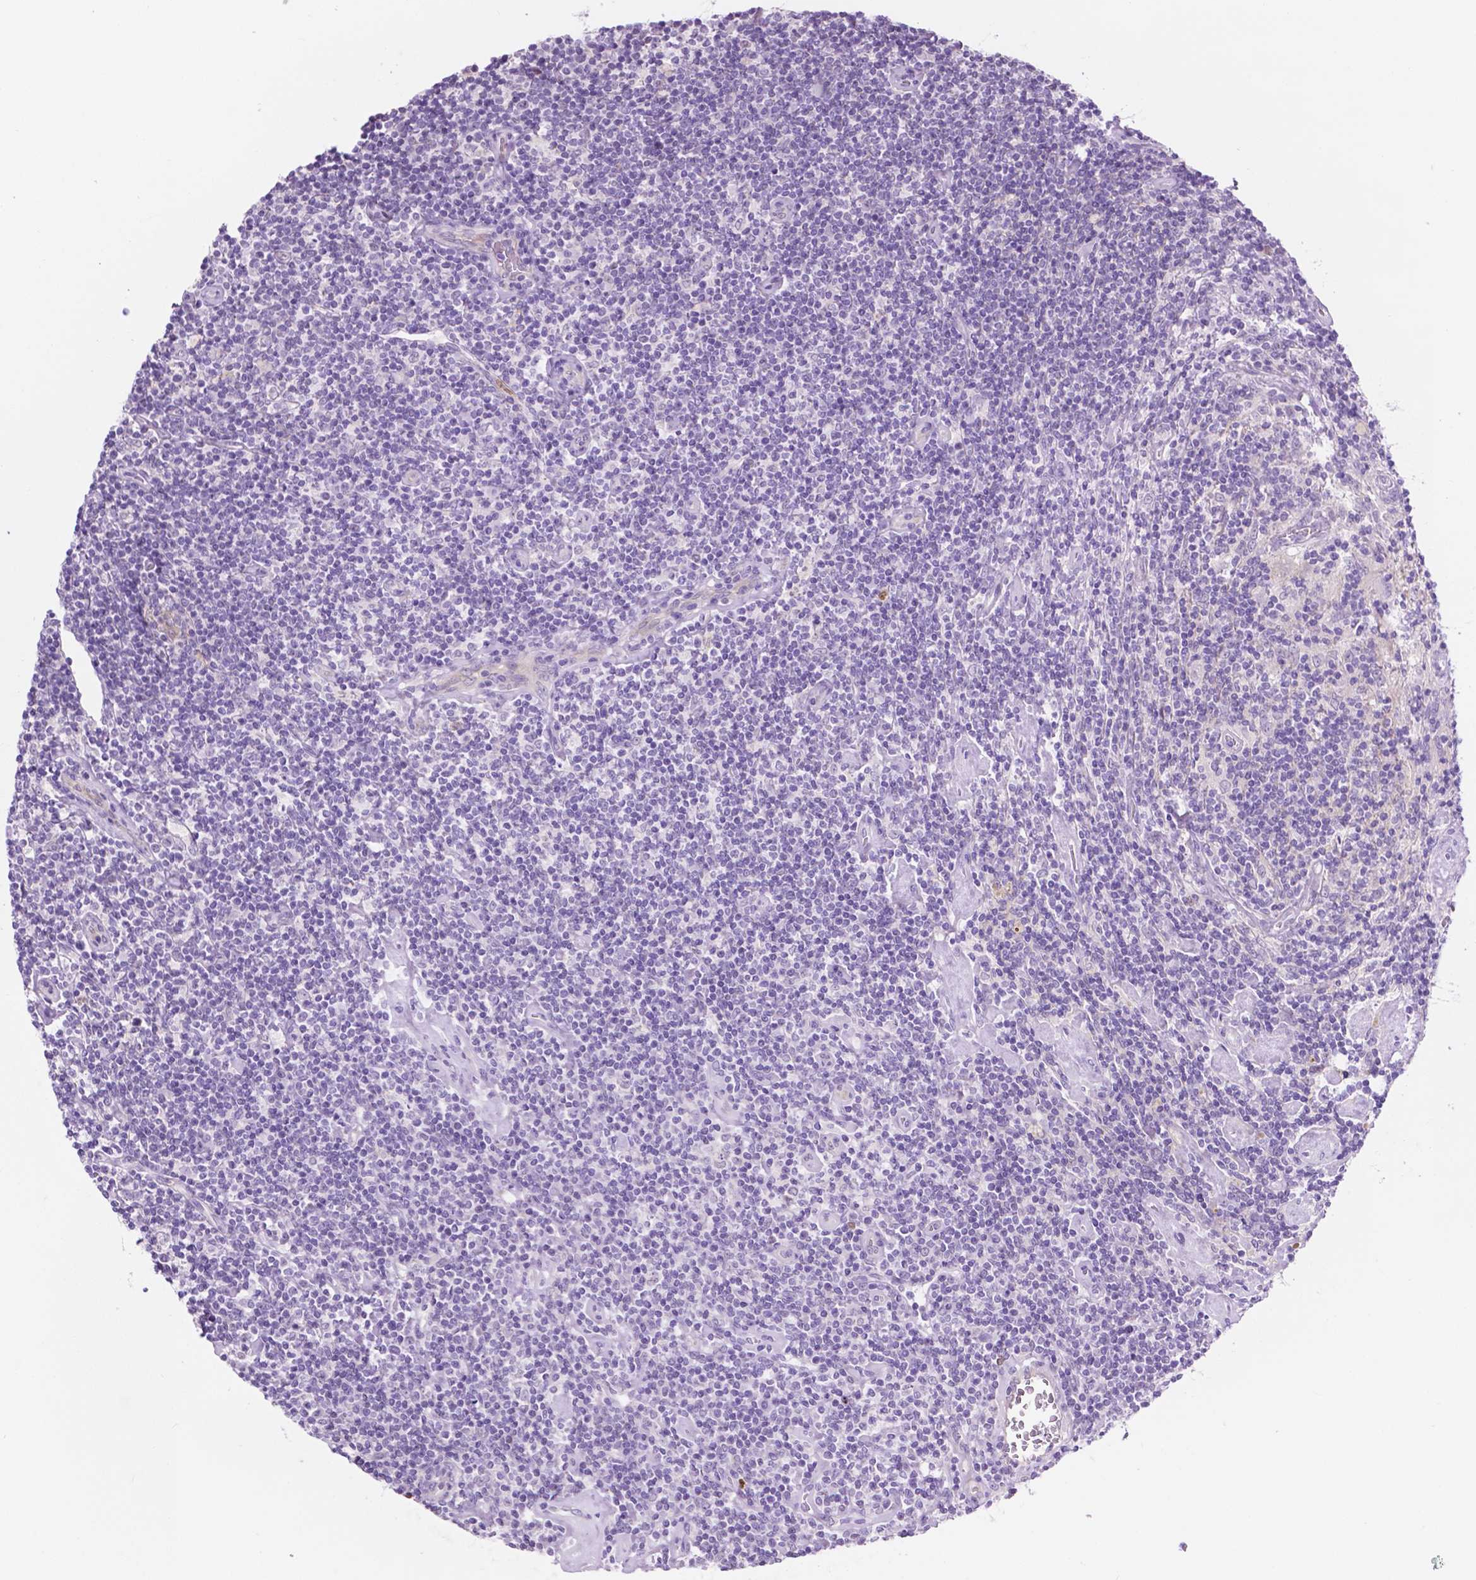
{"staining": {"intensity": "negative", "quantity": "none", "location": "none"}, "tissue": "lymphoma", "cell_type": "Tumor cells", "image_type": "cancer", "snomed": [{"axis": "morphology", "description": "Hodgkin's disease, NOS"}, {"axis": "topography", "description": "Lymph node"}], "caption": "IHC histopathology image of neoplastic tissue: human lymphoma stained with DAB (3,3'-diaminobenzidine) shows no significant protein staining in tumor cells.", "gene": "ACY3", "patient": {"sex": "male", "age": 40}}